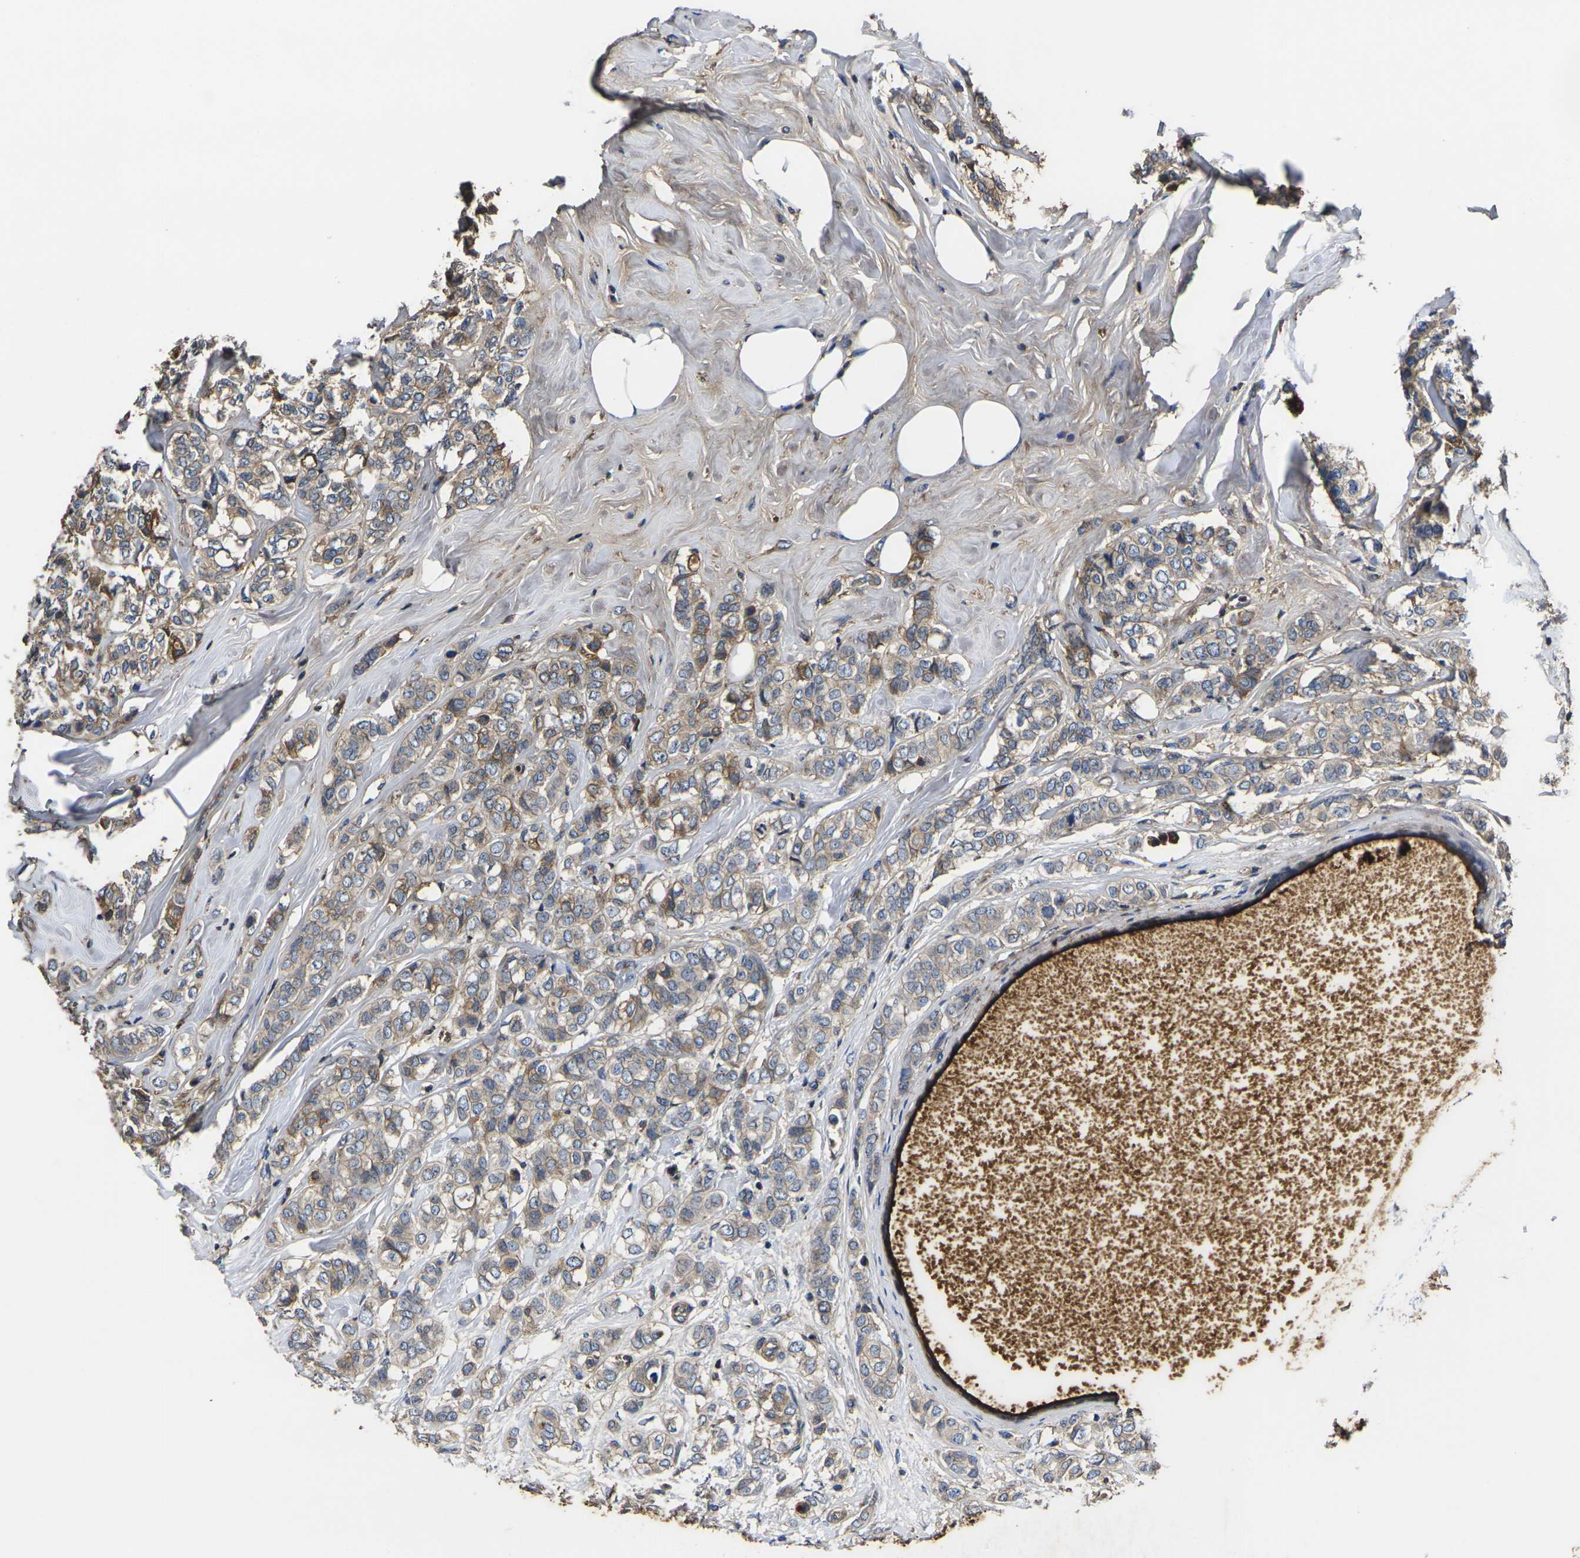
{"staining": {"intensity": "moderate", "quantity": ">75%", "location": "cytoplasmic/membranous"}, "tissue": "breast cancer", "cell_type": "Tumor cells", "image_type": "cancer", "snomed": [{"axis": "morphology", "description": "Lobular carcinoma"}, {"axis": "topography", "description": "Breast"}], "caption": "Immunohistochemistry (IHC) of human breast cancer (lobular carcinoma) demonstrates medium levels of moderate cytoplasmic/membranous staining in approximately >75% of tumor cells. The staining is performed using DAB brown chromogen to label protein expression. The nuclei are counter-stained blue using hematoxylin.", "gene": "HSPG2", "patient": {"sex": "female", "age": 60}}